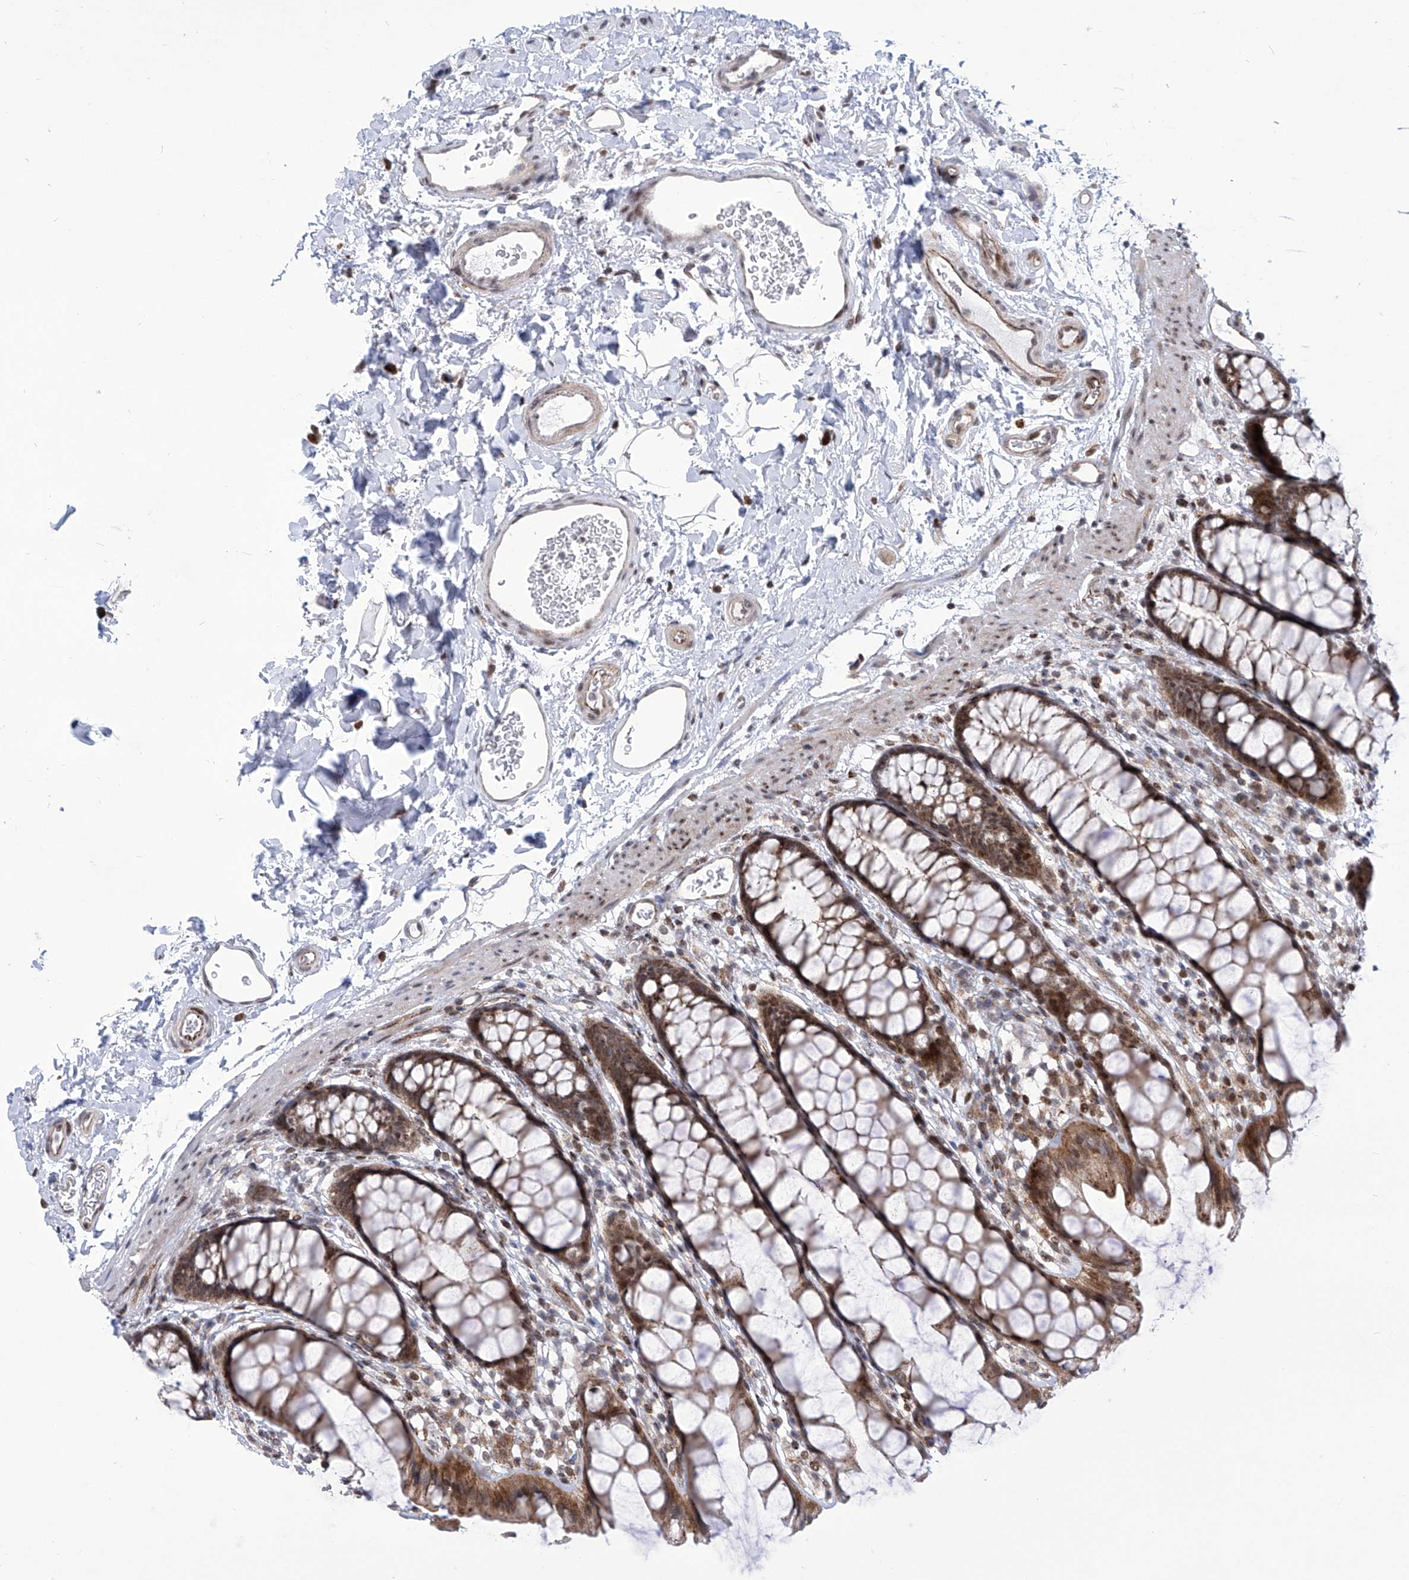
{"staining": {"intensity": "moderate", "quantity": ">75%", "location": "cytoplasmic/membranous,nuclear"}, "tissue": "rectum", "cell_type": "Glandular cells", "image_type": "normal", "snomed": [{"axis": "morphology", "description": "Normal tissue, NOS"}, {"axis": "topography", "description": "Rectum"}], "caption": "Immunohistochemical staining of unremarkable human rectum exhibits medium levels of moderate cytoplasmic/membranous,nuclear positivity in approximately >75% of glandular cells. The protein is stained brown, and the nuclei are stained in blue (DAB IHC with brightfield microscopy, high magnification).", "gene": "CEP290", "patient": {"sex": "female", "age": 65}}